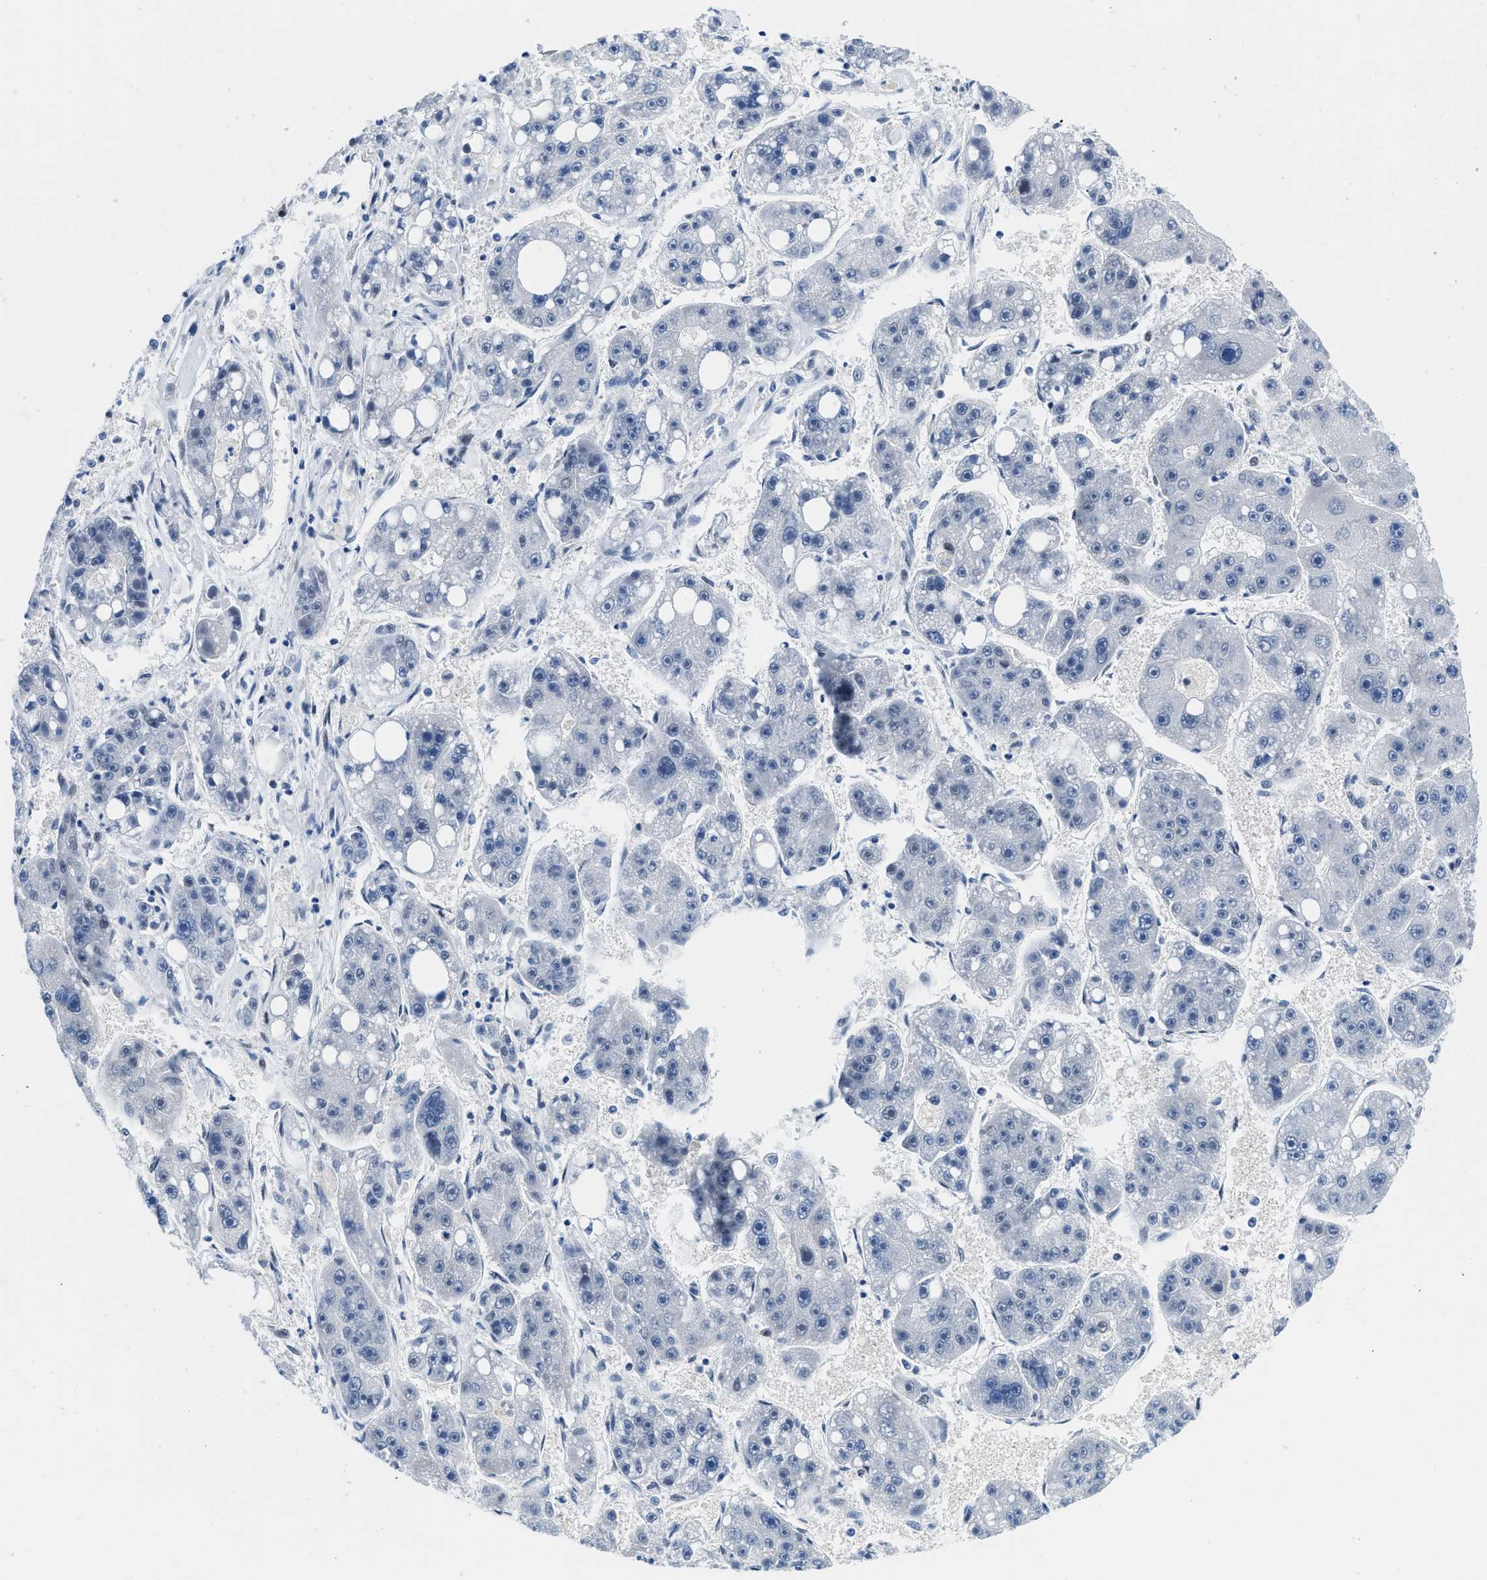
{"staining": {"intensity": "negative", "quantity": "none", "location": "none"}, "tissue": "liver cancer", "cell_type": "Tumor cells", "image_type": "cancer", "snomed": [{"axis": "morphology", "description": "Carcinoma, Hepatocellular, NOS"}, {"axis": "topography", "description": "Liver"}], "caption": "DAB (3,3'-diaminobenzidine) immunohistochemical staining of liver cancer displays no significant expression in tumor cells.", "gene": "SMARCAD1", "patient": {"sex": "female", "age": 61}}